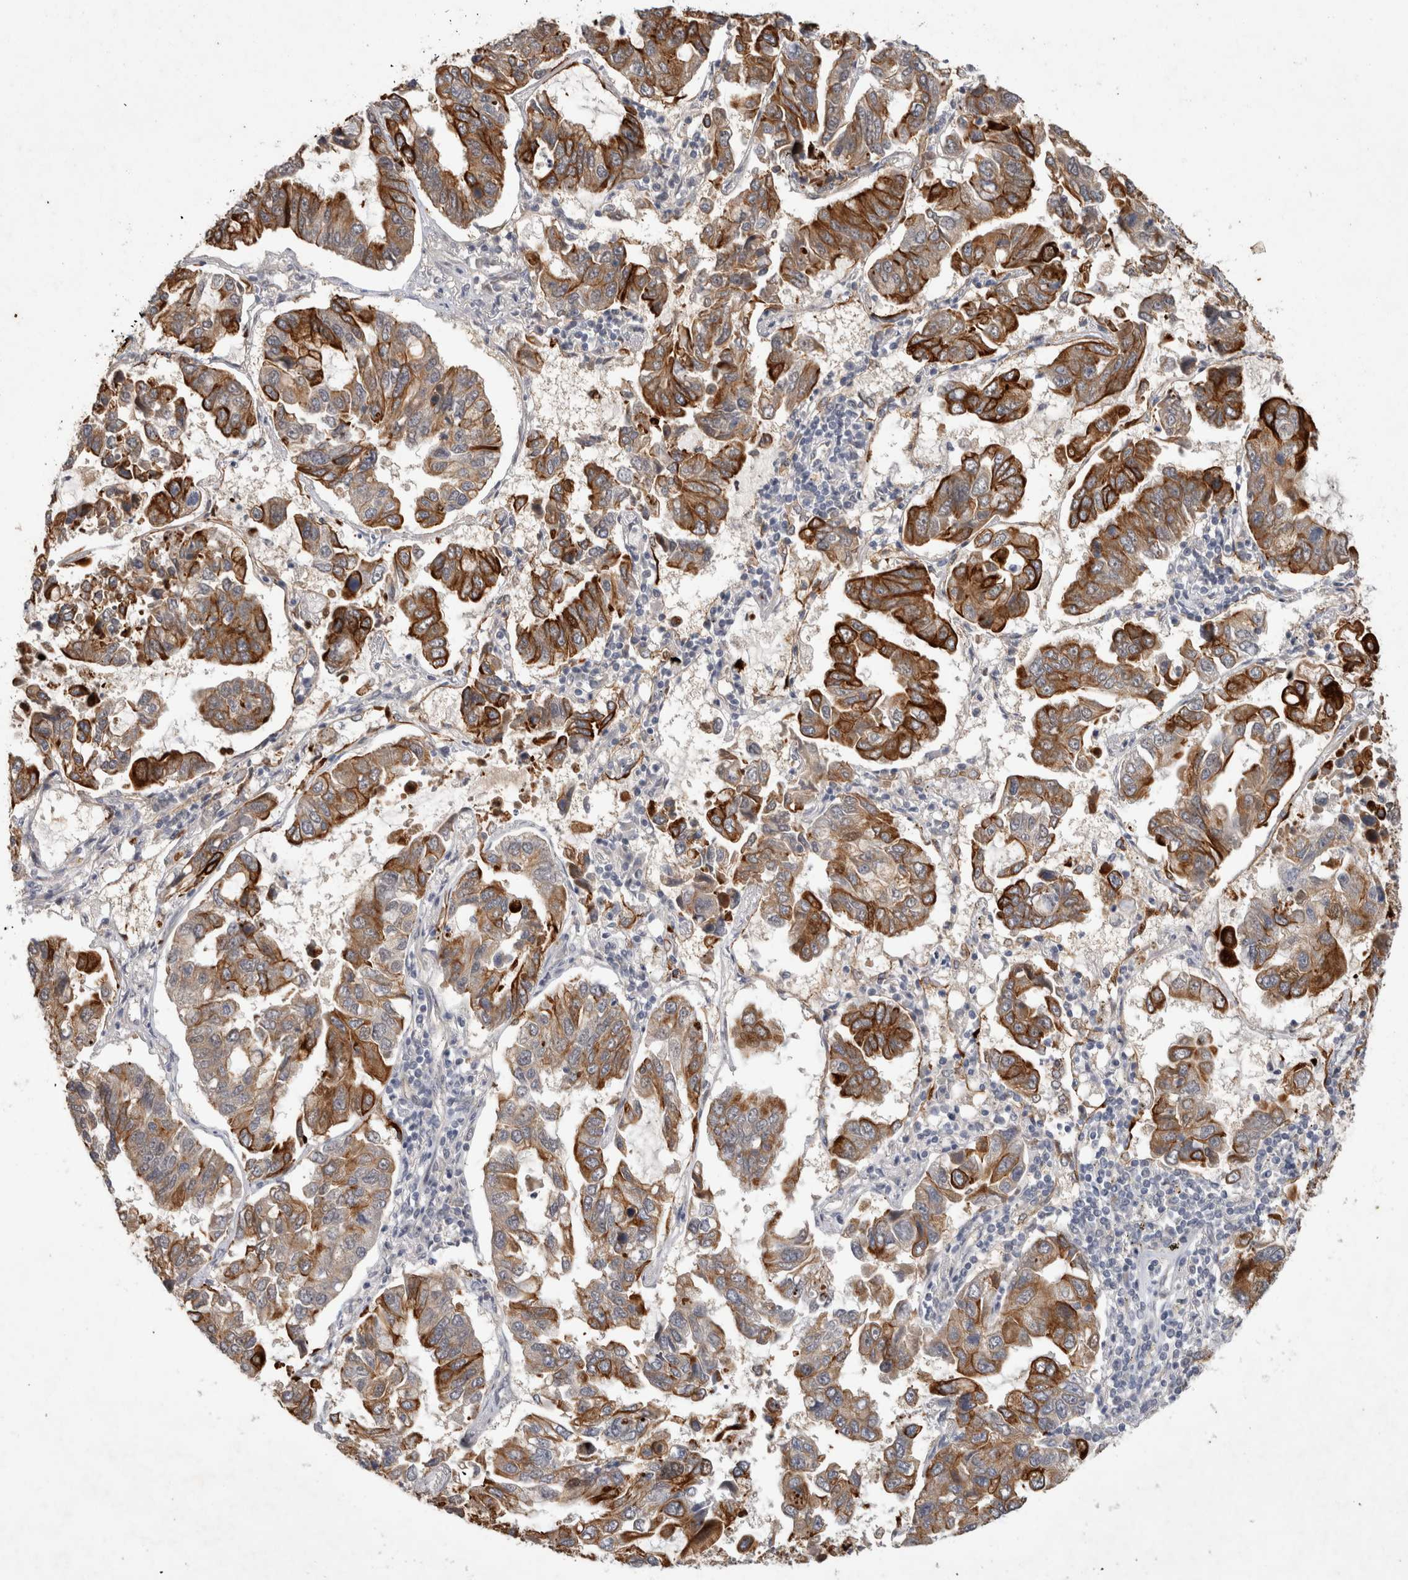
{"staining": {"intensity": "strong", "quantity": ">75%", "location": "cytoplasmic/membranous"}, "tissue": "lung cancer", "cell_type": "Tumor cells", "image_type": "cancer", "snomed": [{"axis": "morphology", "description": "Adenocarcinoma, NOS"}, {"axis": "topography", "description": "Lung"}], "caption": "High-magnification brightfield microscopy of lung cancer stained with DAB (3,3'-diaminobenzidine) (brown) and counterstained with hematoxylin (blue). tumor cells exhibit strong cytoplasmic/membranous positivity is appreciated in about>75% of cells. (Brightfield microscopy of DAB IHC at high magnification).", "gene": "CRISPLD1", "patient": {"sex": "male", "age": 64}}